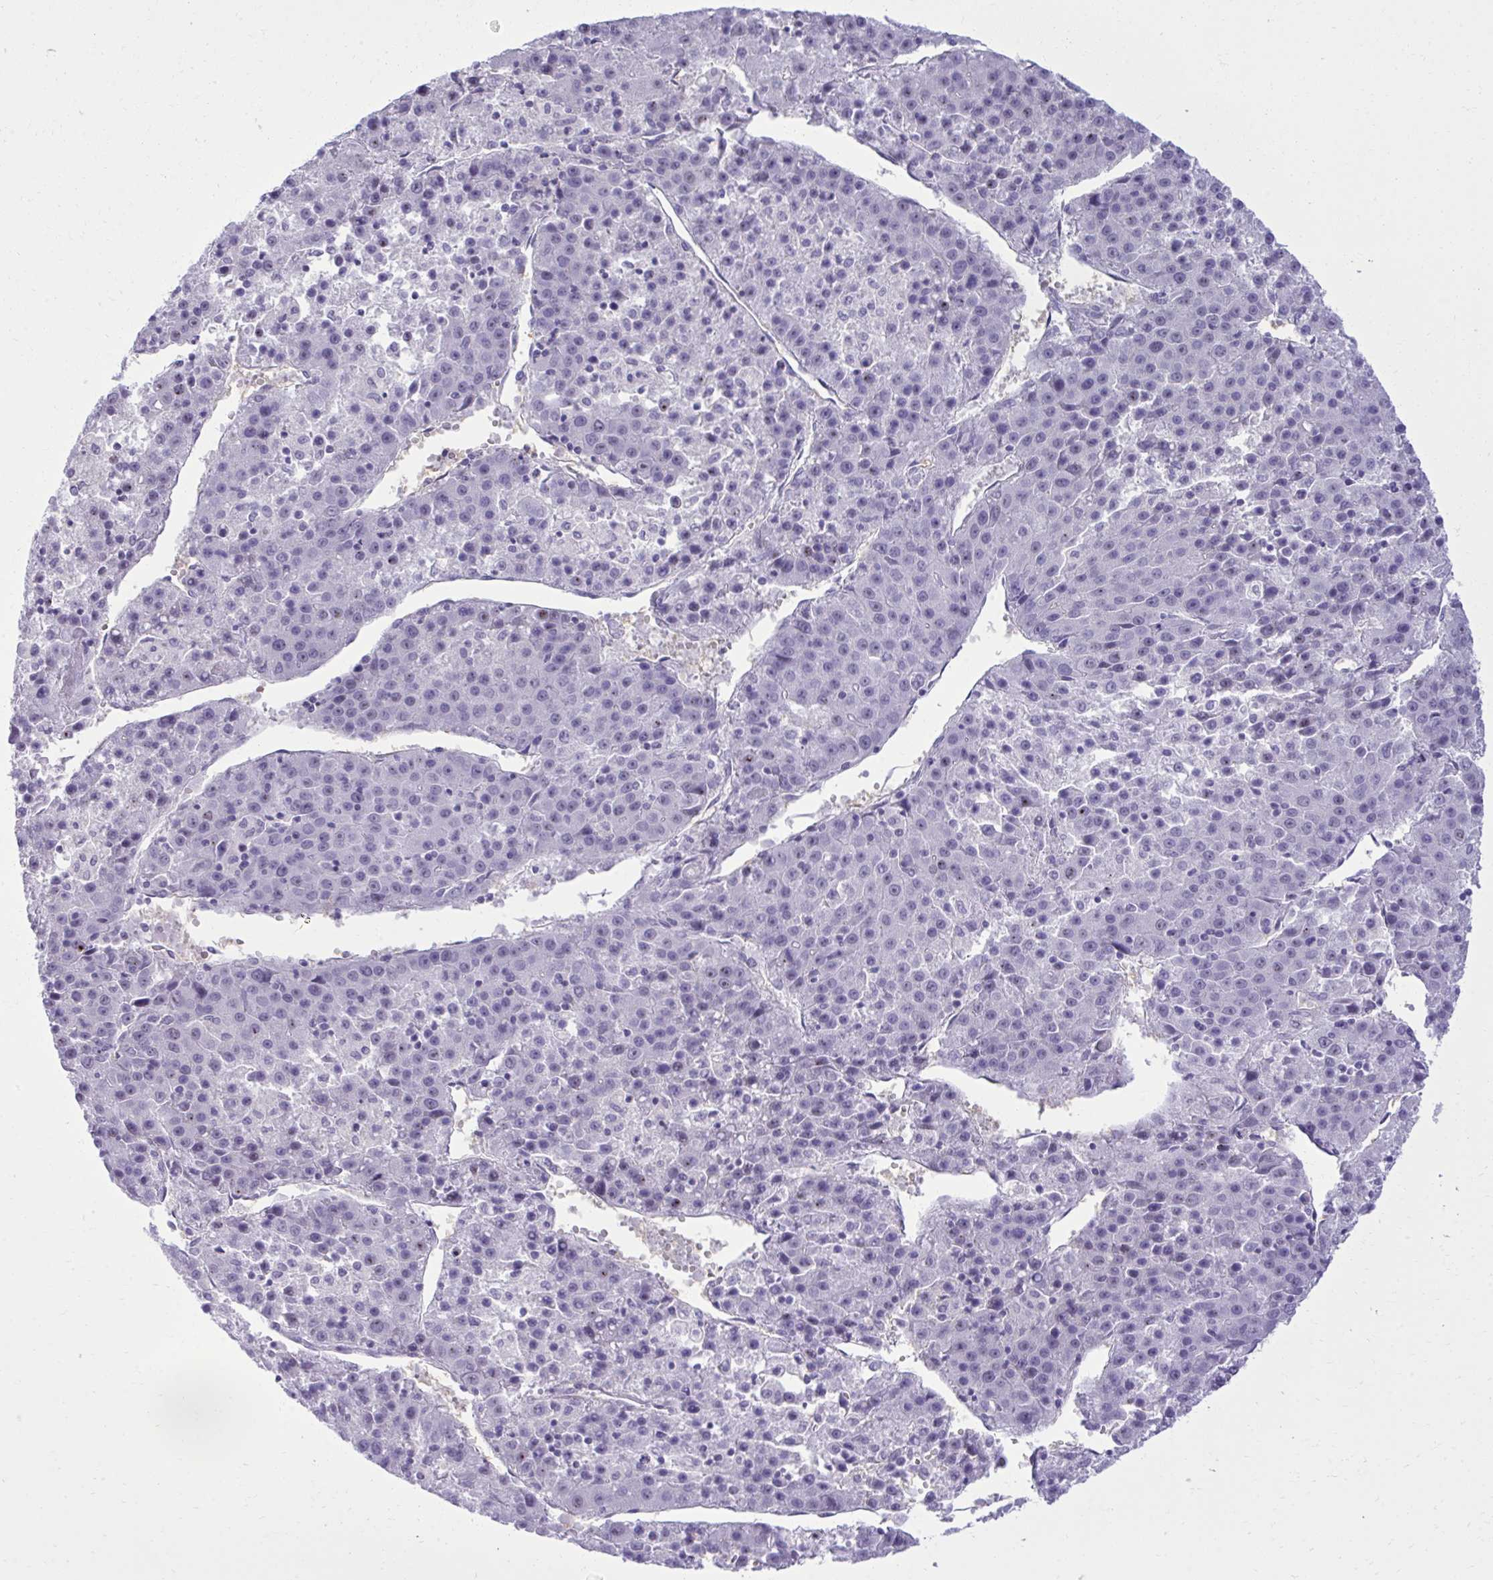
{"staining": {"intensity": "negative", "quantity": "none", "location": "none"}, "tissue": "liver cancer", "cell_type": "Tumor cells", "image_type": "cancer", "snomed": [{"axis": "morphology", "description": "Carcinoma, Hepatocellular, NOS"}, {"axis": "topography", "description": "Liver"}], "caption": "The histopathology image demonstrates no staining of tumor cells in liver cancer (hepatocellular carcinoma).", "gene": "PITPNM3", "patient": {"sex": "female", "age": 53}}